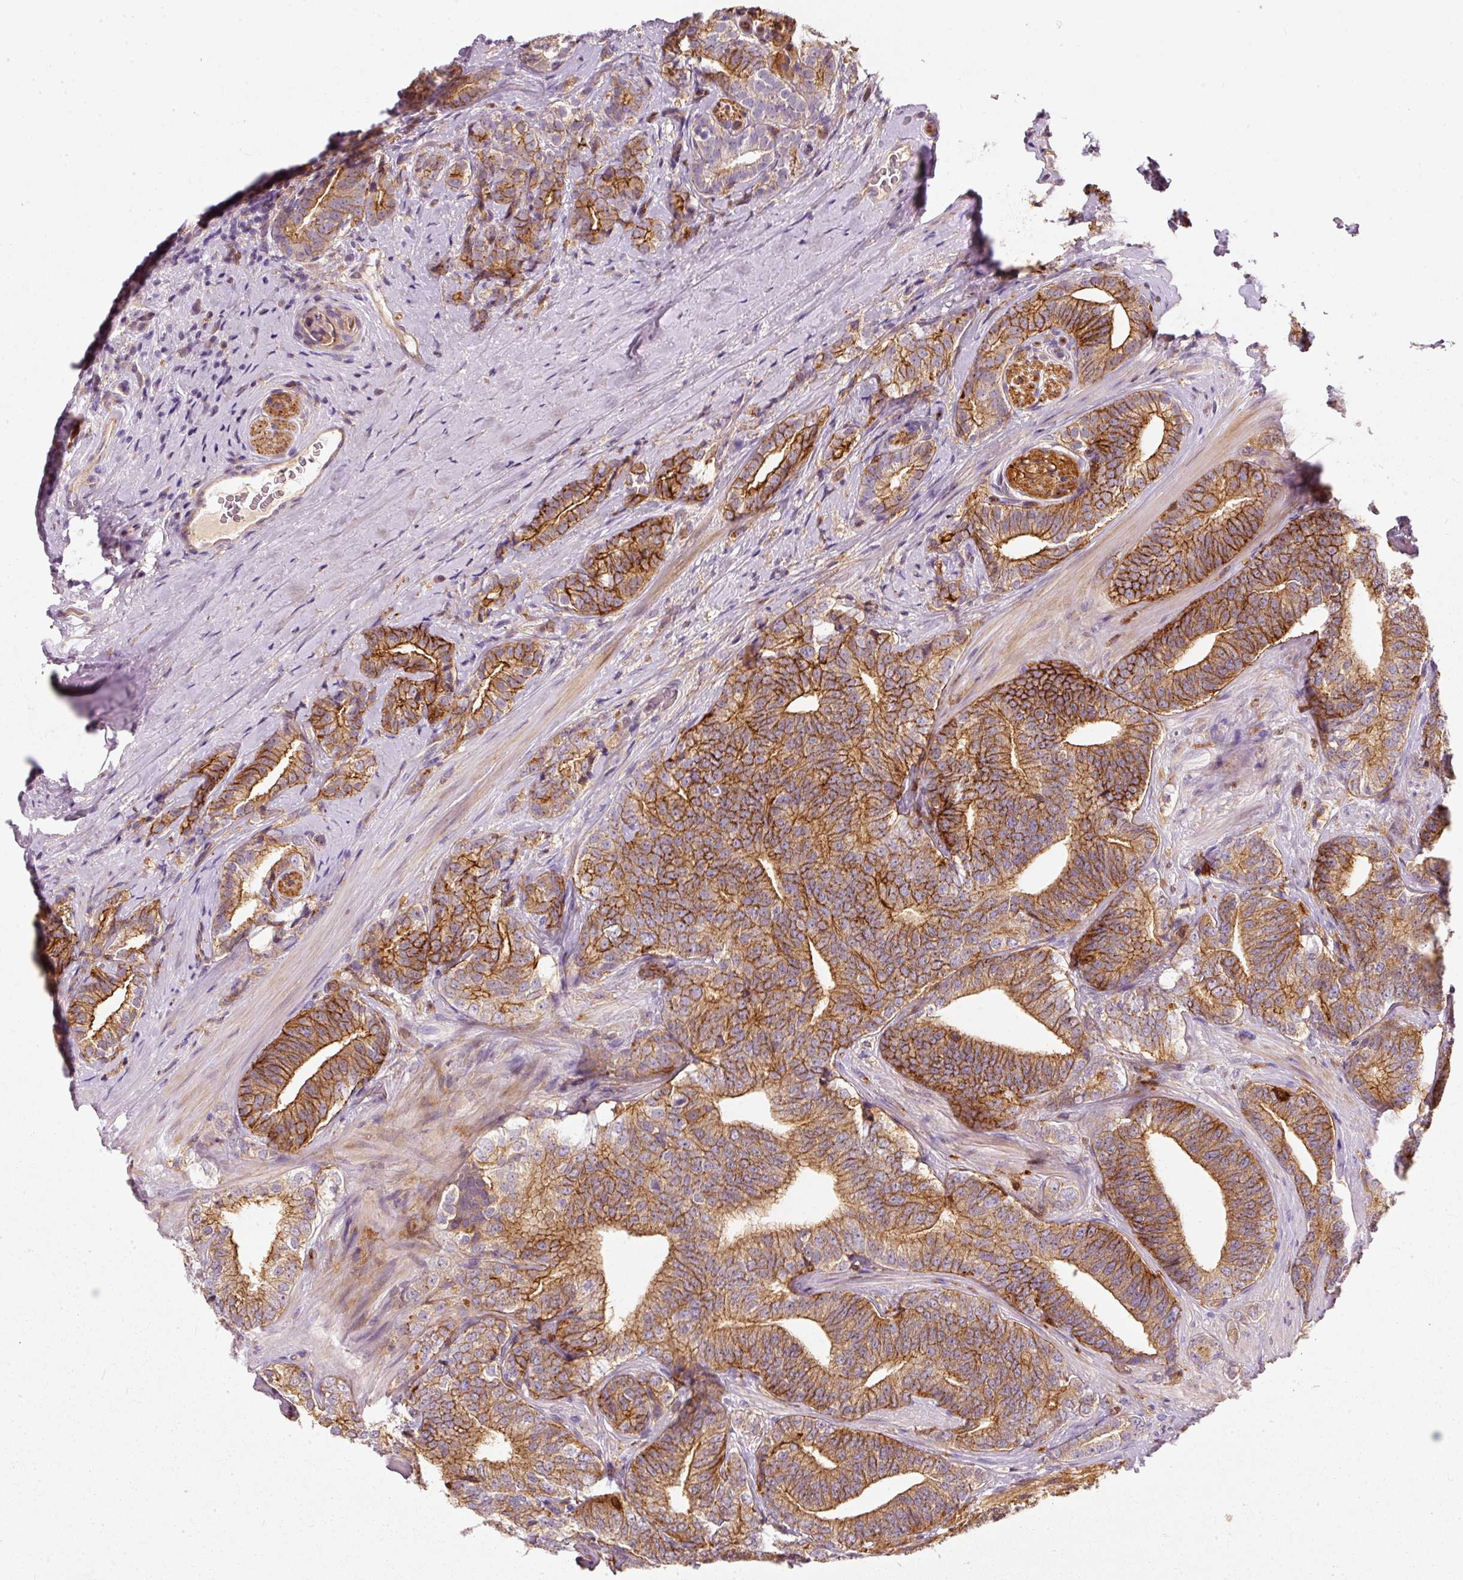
{"staining": {"intensity": "strong", "quantity": ">75%", "location": "cytoplasmic/membranous"}, "tissue": "prostate cancer", "cell_type": "Tumor cells", "image_type": "cancer", "snomed": [{"axis": "morphology", "description": "Adenocarcinoma, High grade"}, {"axis": "topography", "description": "Prostate"}], "caption": "Immunohistochemistry micrograph of adenocarcinoma (high-grade) (prostate) stained for a protein (brown), which displays high levels of strong cytoplasmic/membranous positivity in about >75% of tumor cells.", "gene": "IQGAP2", "patient": {"sex": "male", "age": 72}}